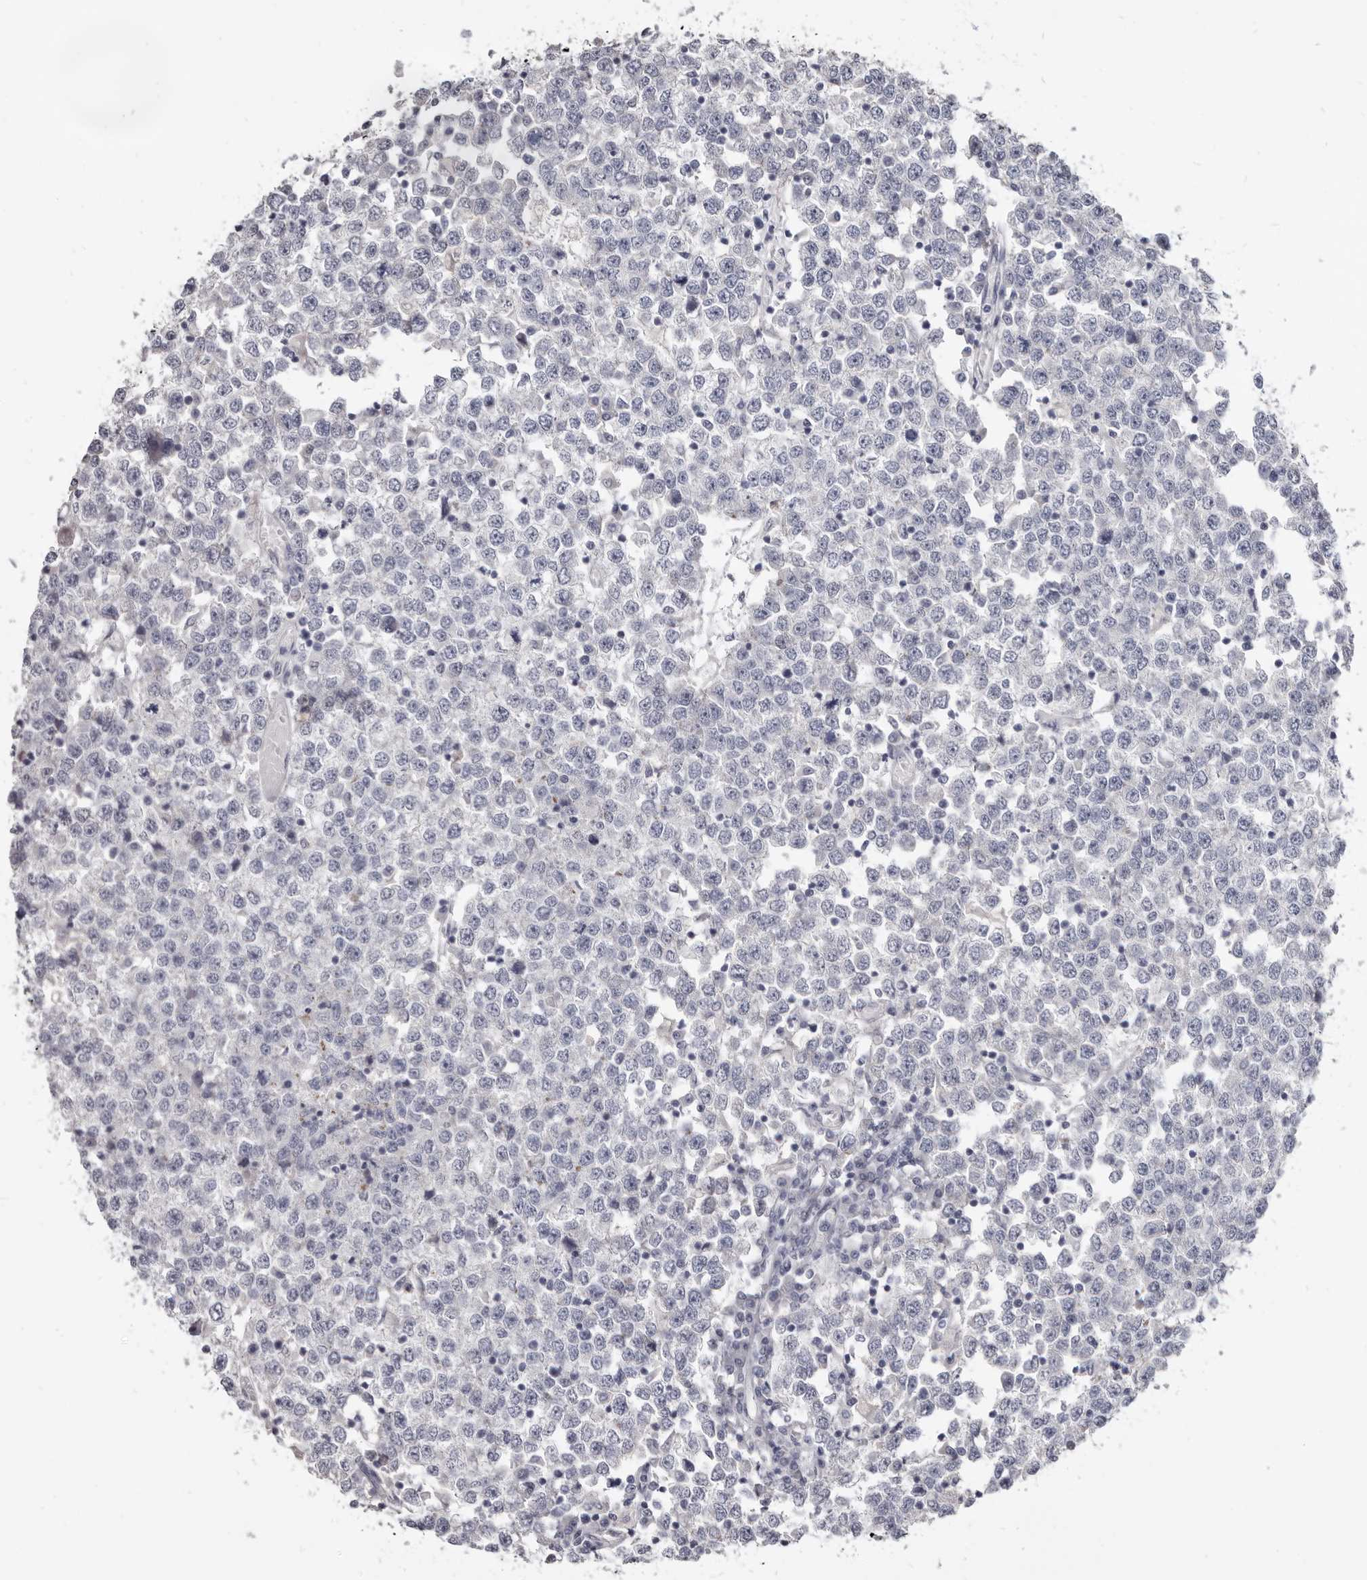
{"staining": {"intensity": "negative", "quantity": "none", "location": "none"}, "tissue": "testis cancer", "cell_type": "Tumor cells", "image_type": "cancer", "snomed": [{"axis": "morphology", "description": "Seminoma, NOS"}, {"axis": "topography", "description": "Testis"}], "caption": "Tumor cells show no significant protein positivity in seminoma (testis).", "gene": "CGN", "patient": {"sex": "male", "age": 65}}